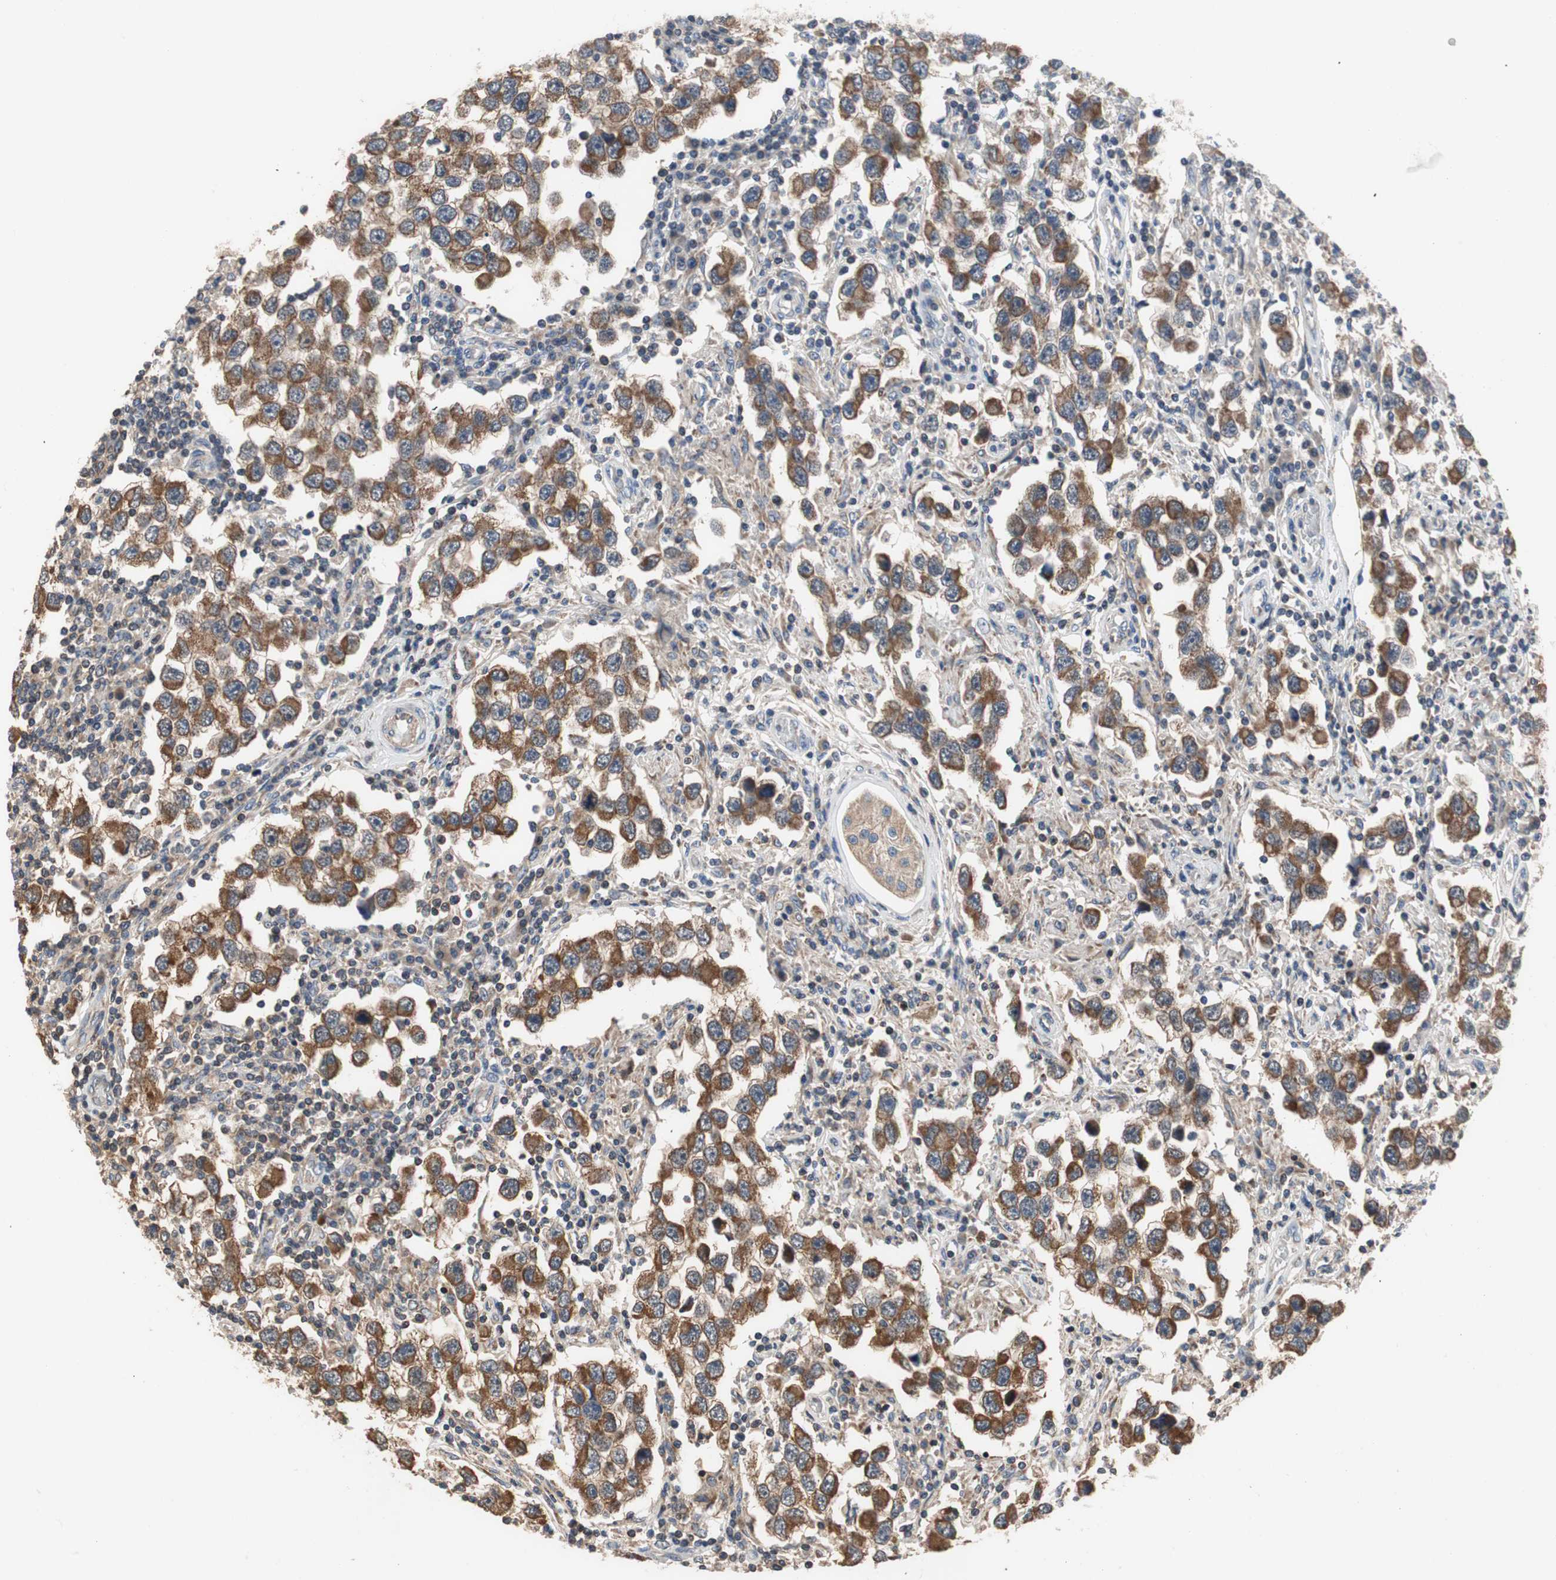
{"staining": {"intensity": "strong", "quantity": ">75%", "location": "cytoplasmic/membranous"}, "tissue": "testis cancer", "cell_type": "Tumor cells", "image_type": "cancer", "snomed": [{"axis": "morphology", "description": "Carcinoma, Embryonal, NOS"}, {"axis": "topography", "description": "Testis"}], "caption": "An IHC photomicrograph of neoplastic tissue is shown. Protein staining in brown shows strong cytoplasmic/membranous positivity in embryonal carcinoma (testis) within tumor cells.", "gene": "MAP4K2", "patient": {"sex": "male", "age": 21}}